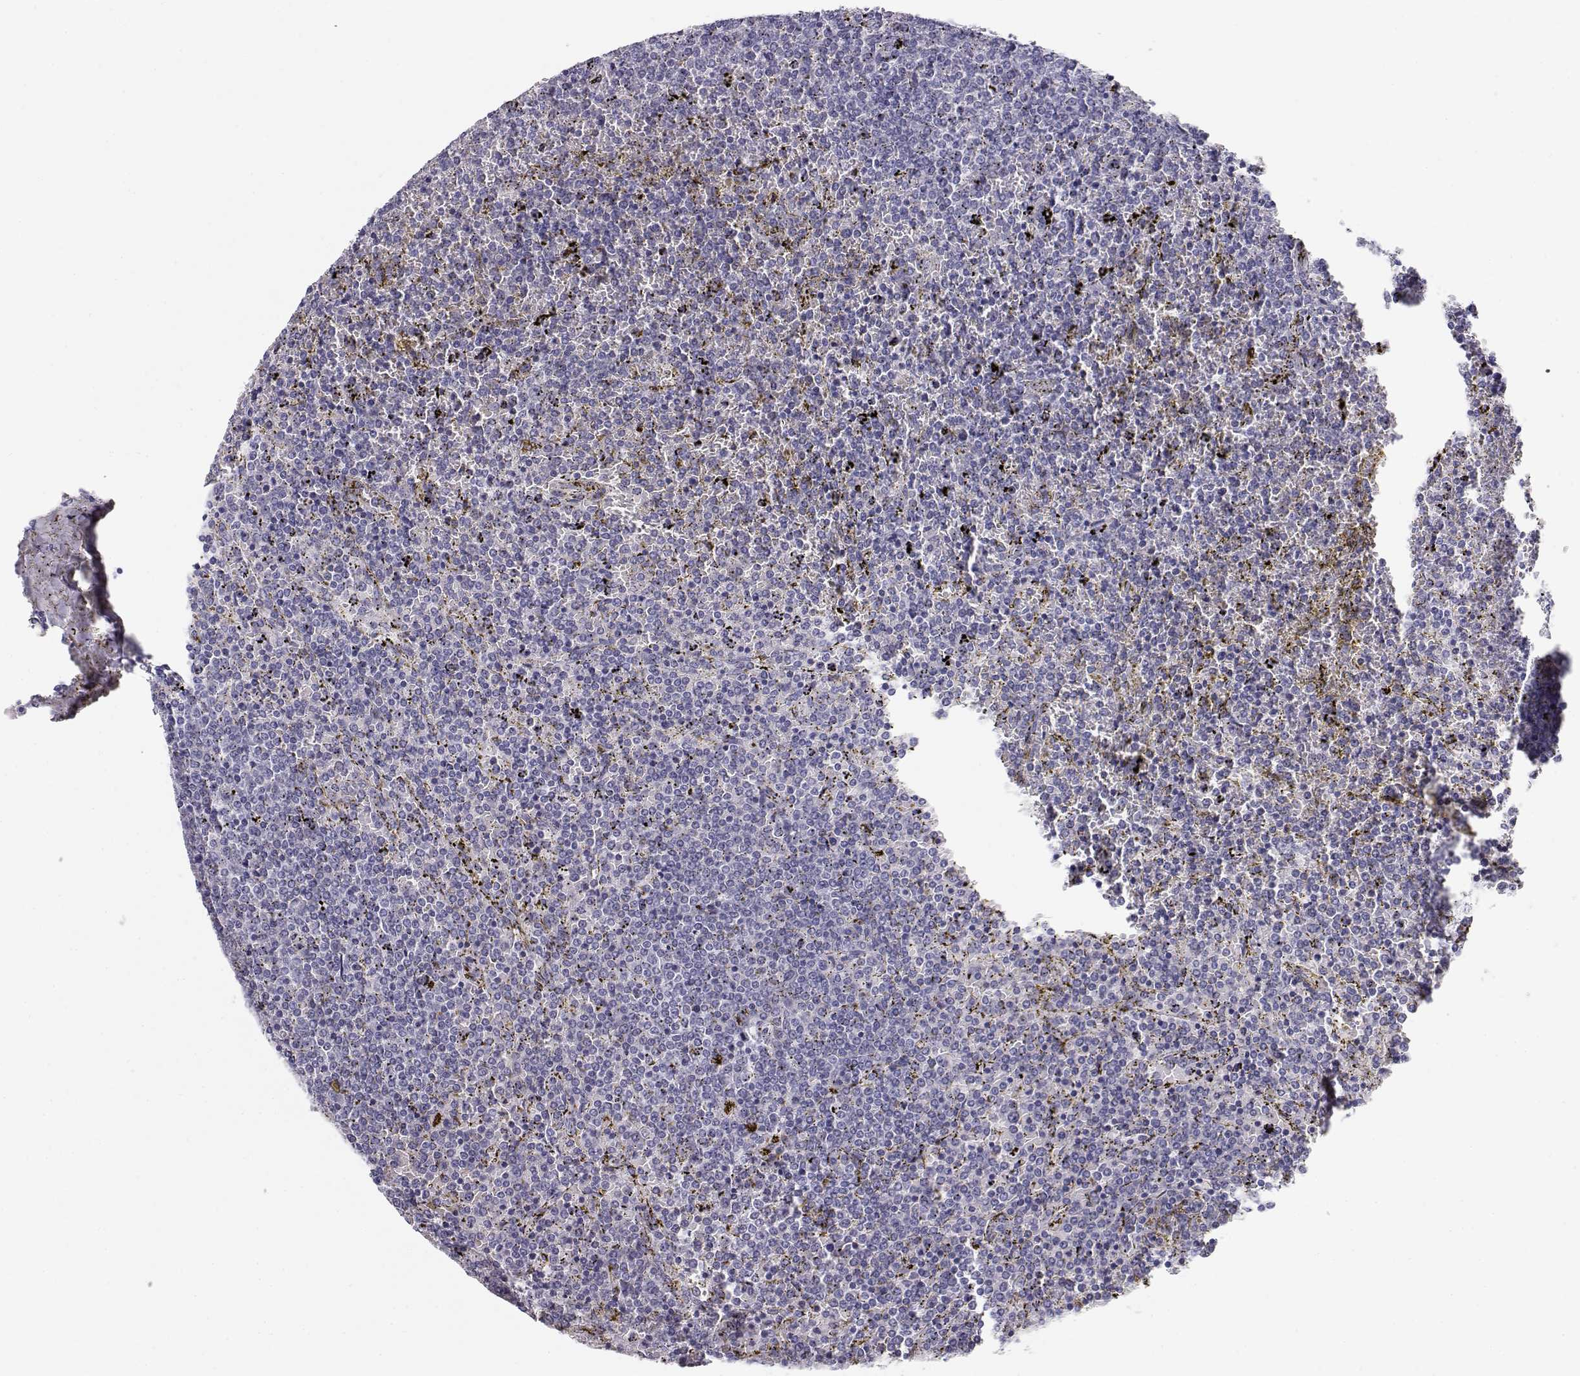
{"staining": {"intensity": "negative", "quantity": "none", "location": "none"}, "tissue": "lymphoma", "cell_type": "Tumor cells", "image_type": "cancer", "snomed": [{"axis": "morphology", "description": "Malignant lymphoma, non-Hodgkin's type, Low grade"}, {"axis": "topography", "description": "Spleen"}], "caption": "Photomicrograph shows no significant protein positivity in tumor cells of lymphoma.", "gene": "MAGEC1", "patient": {"sex": "female", "age": 77}}